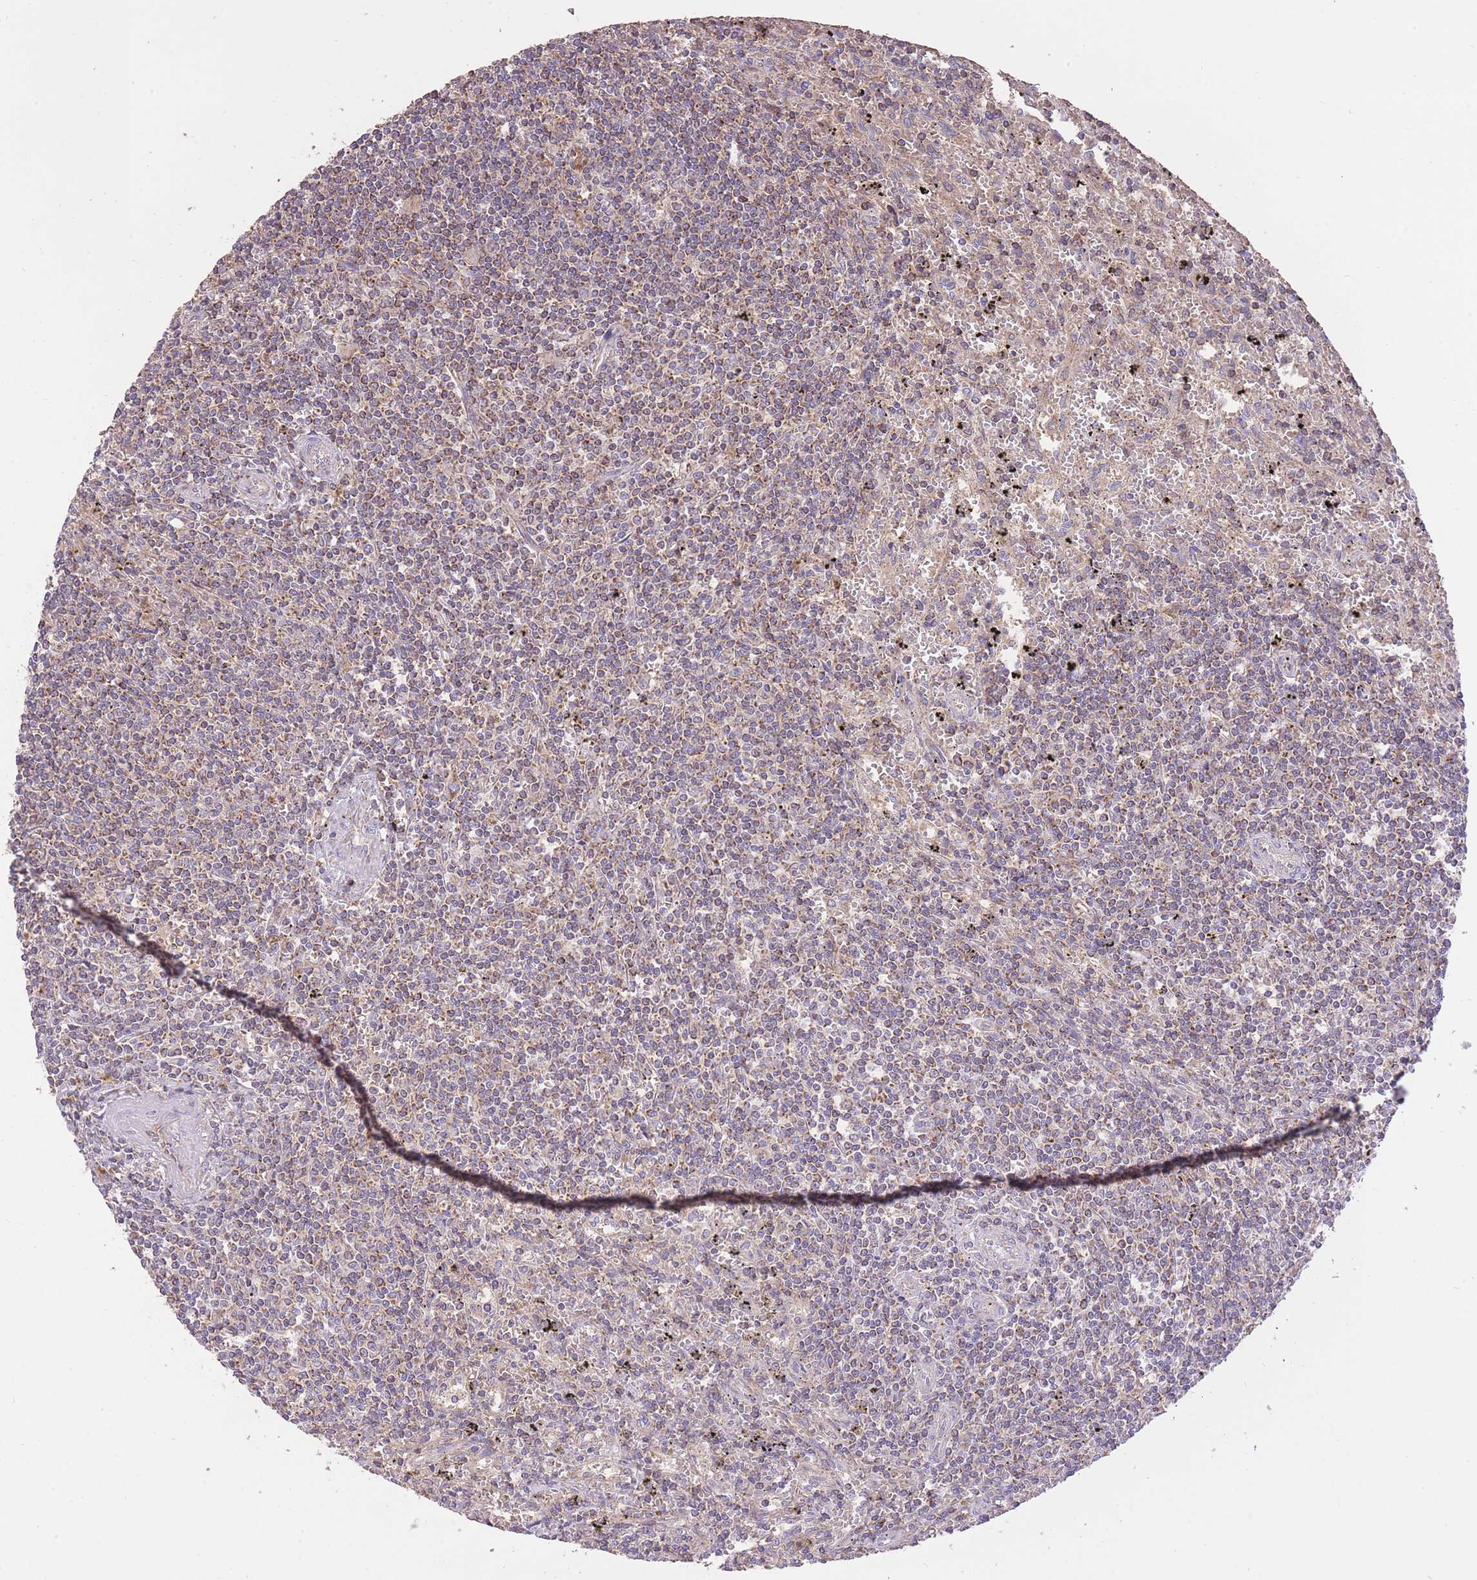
{"staining": {"intensity": "weak", "quantity": "<25%", "location": "cytoplasmic/membranous"}, "tissue": "lymphoma", "cell_type": "Tumor cells", "image_type": "cancer", "snomed": [{"axis": "morphology", "description": "Malignant lymphoma, non-Hodgkin's type, Low grade"}, {"axis": "topography", "description": "Spleen"}], "caption": "A high-resolution photomicrograph shows immunohistochemistry staining of low-grade malignant lymphoma, non-Hodgkin's type, which exhibits no significant positivity in tumor cells.", "gene": "PREP", "patient": {"sex": "male", "age": 76}}